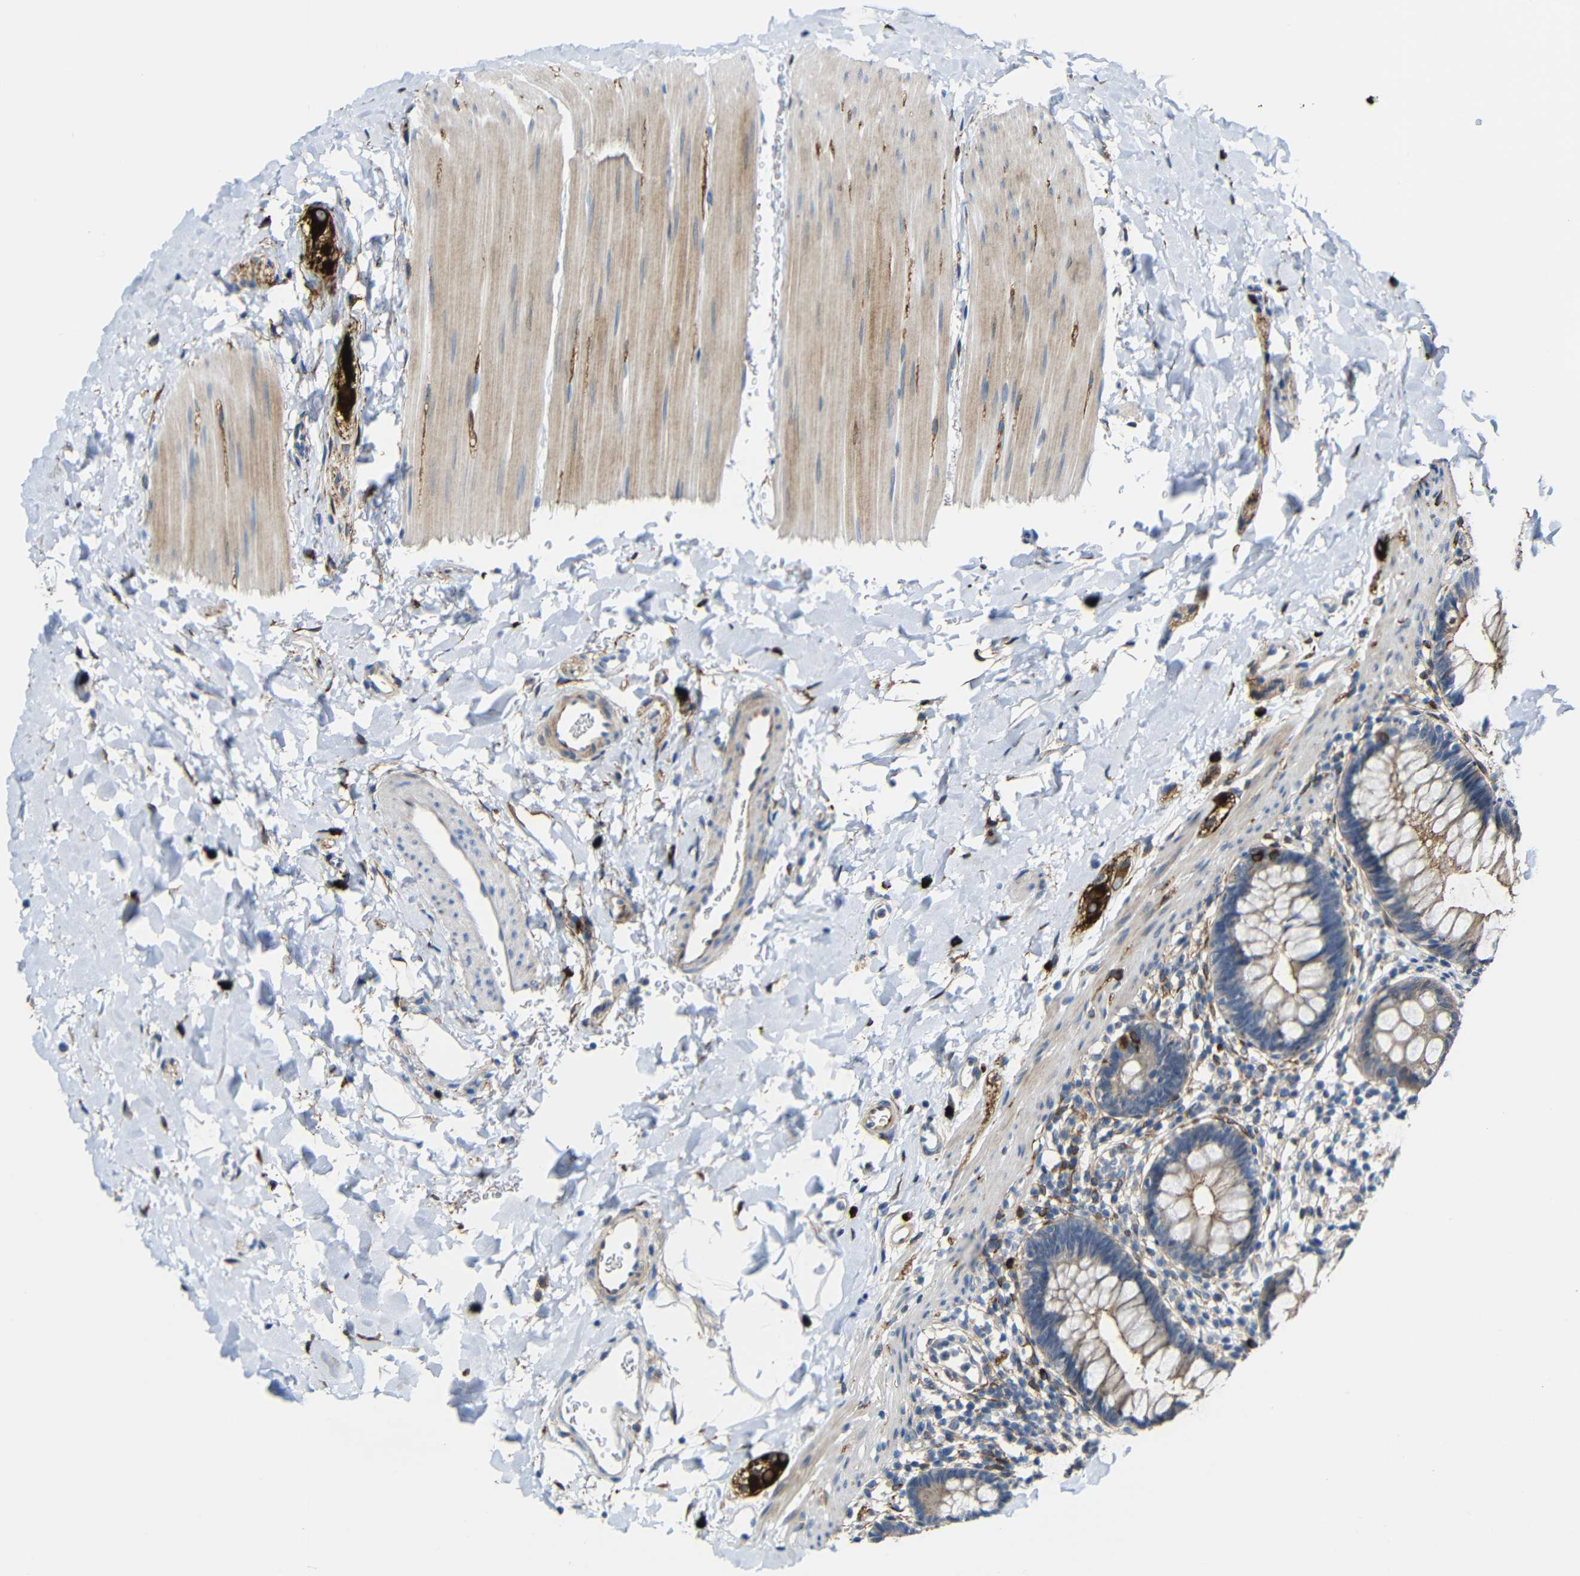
{"staining": {"intensity": "weak", "quantity": ">75%", "location": "cytoplasmic/membranous"}, "tissue": "rectum", "cell_type": "Glandular cells", "image_type": "normal", "snomed": [{"axis": "morphology", "description": "Normal tissue, NOS"}, {"axis": "topography", "description": "Rectum"}], "caption": "Immunohistochemistry staining of normal rectum, which shows low levels of weak cytoplasmic/membranous positivity in approximately >75% of glandular cells indicating weak cytoplasmic/membranous protein staining. The staining was performed using DAB (3,3'-diaminobenzidine) (brown) for protein detection and nuclei were counterstained in hematoxylin (blue).", "gene": "DCLK1", "patient": {"sex": "female", "age": 24}}